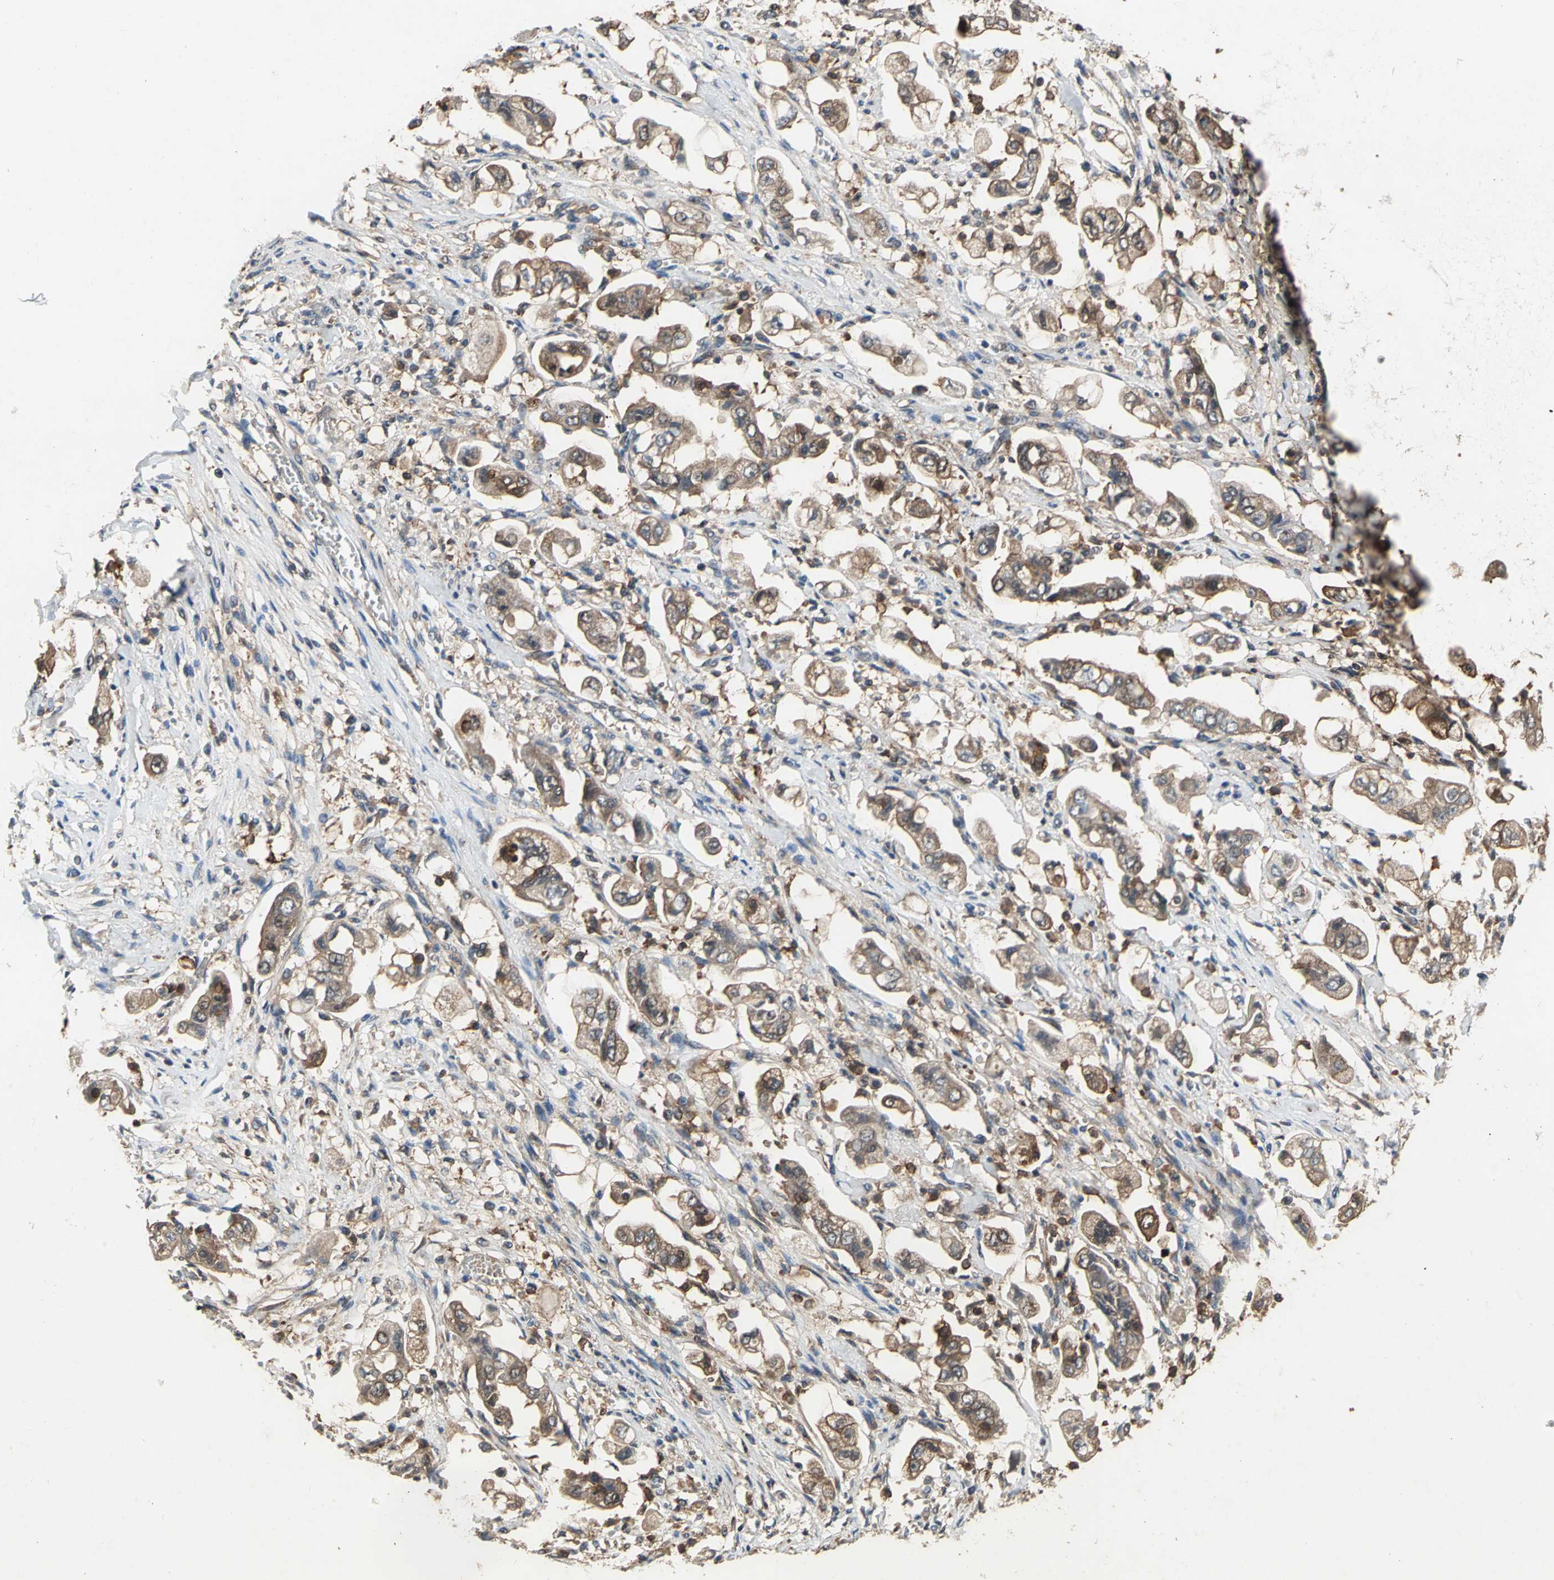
{"staining": {"intensity": "strong", "quantity": ">75%", "location": "cytoplasmic/membranous"}, "tissue": "stomach cancer", "cell_type": "Tumor cells", "image_type": "cancer", "snomed": [{"axis": "morphology", "description": "Adenocarcinoma, NOS"}, {"axis": "topography", "description": "Stomach"}], "caption": "Human stomach cancer stained with a protein marker exhibits strong staining in tumor cells.", "gene": "CAPN1", "patient": {"sex": "male", "age": 62}}